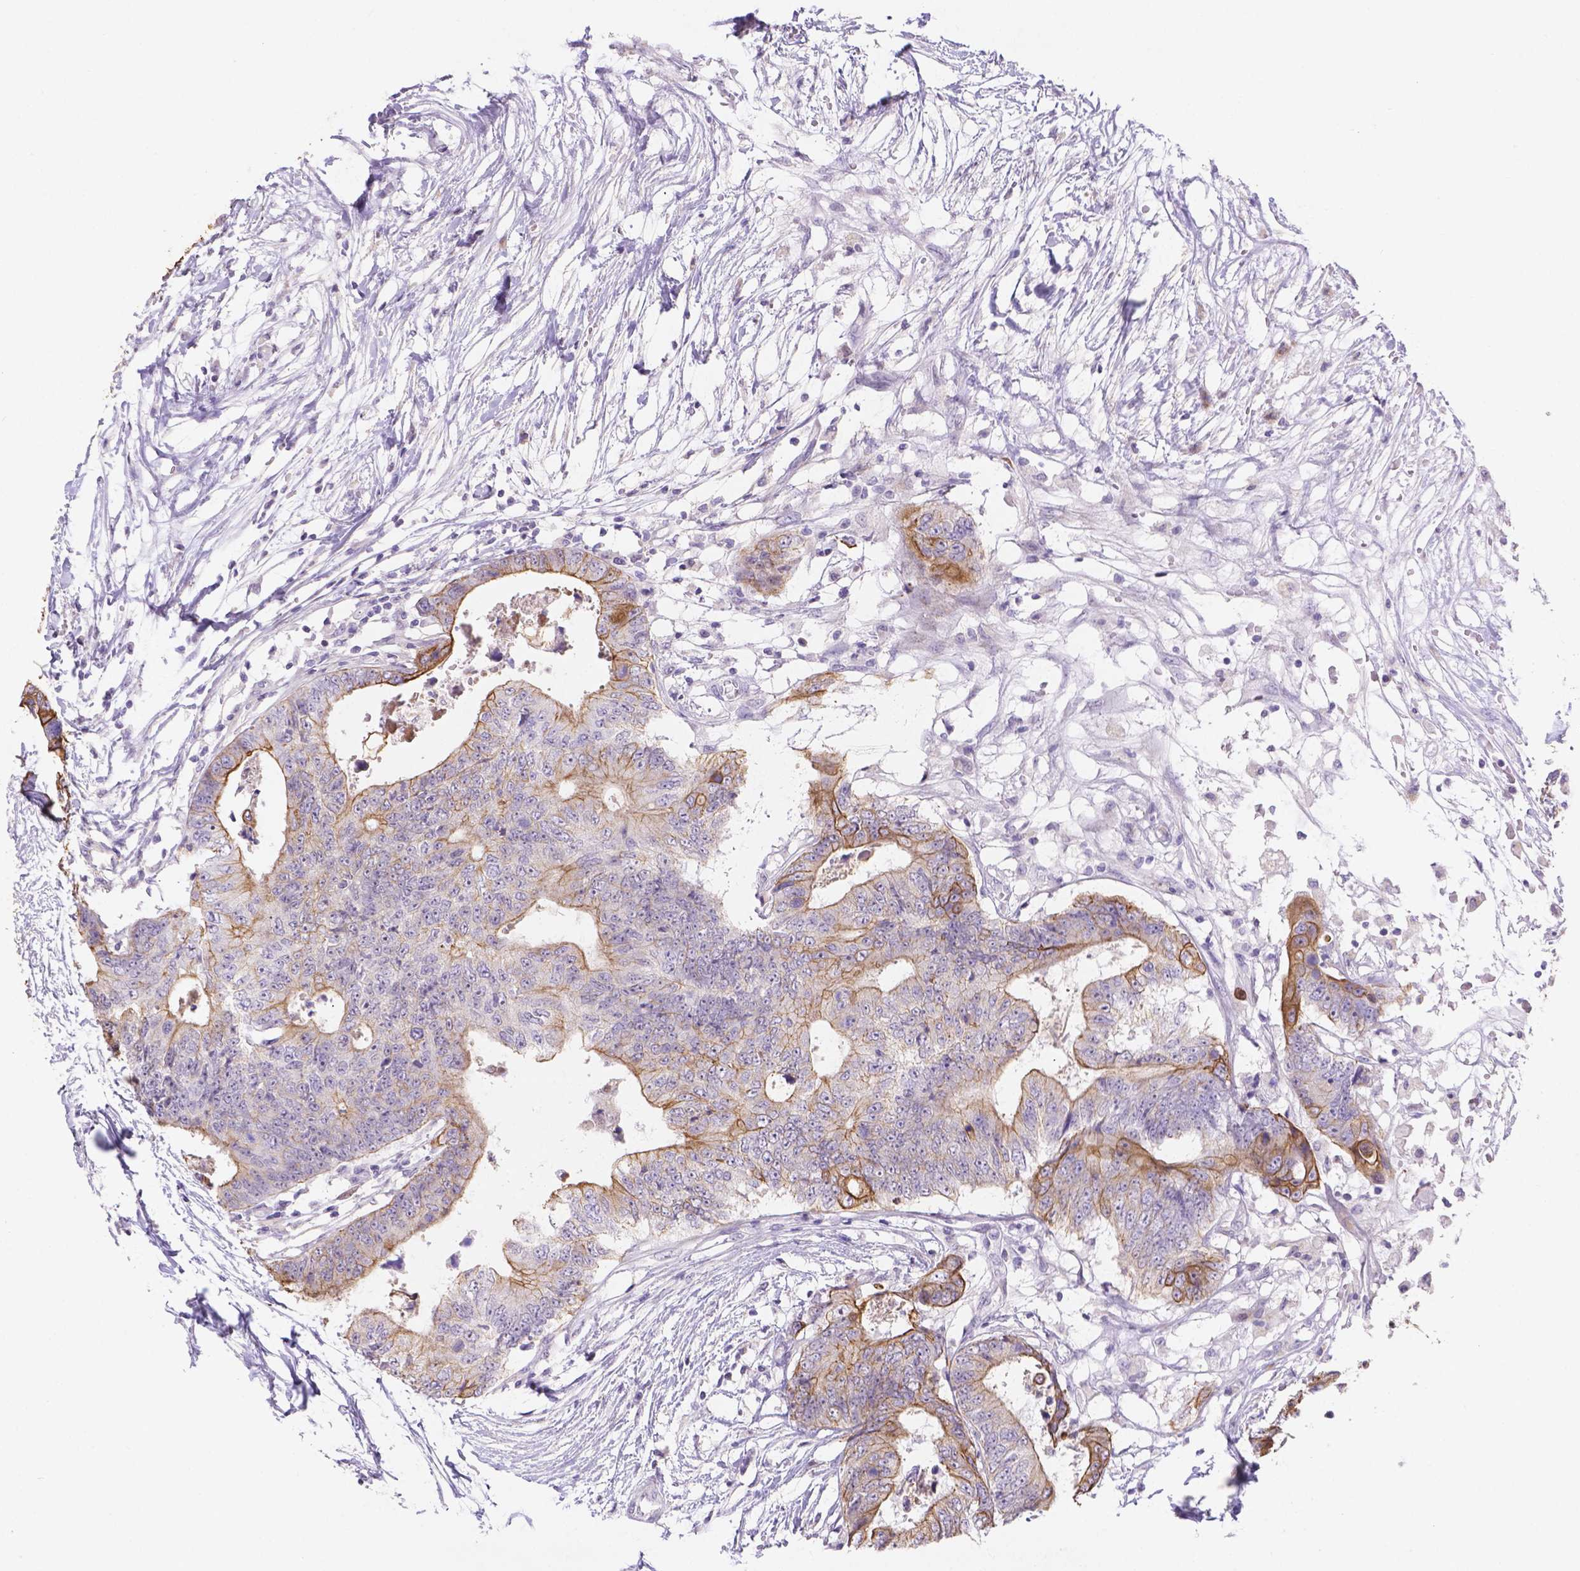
{"staining": {"intensity": "moderate", "quantity": "<25%", "location": "cytoplasmic/membranous"}, "tissue": "colorectal cancer", "cell_type": "Tumor cells", "image_type": "cancer", "snomed": [{"axis": "morphology", "description": "Adenocarcinoma, NOS"}, {"axis": "topography", "description": "Colon"}], "caption": "Tumor cells show moderate cytoplasmic/membranous staining in about <25% of cells in colorectal cancer. Immunohistochemistry (ihc) stains the protein in brown and the nuclei are stained blue.", "gene": "DMWD", "patient": {"sex": "female", "age": 48}}